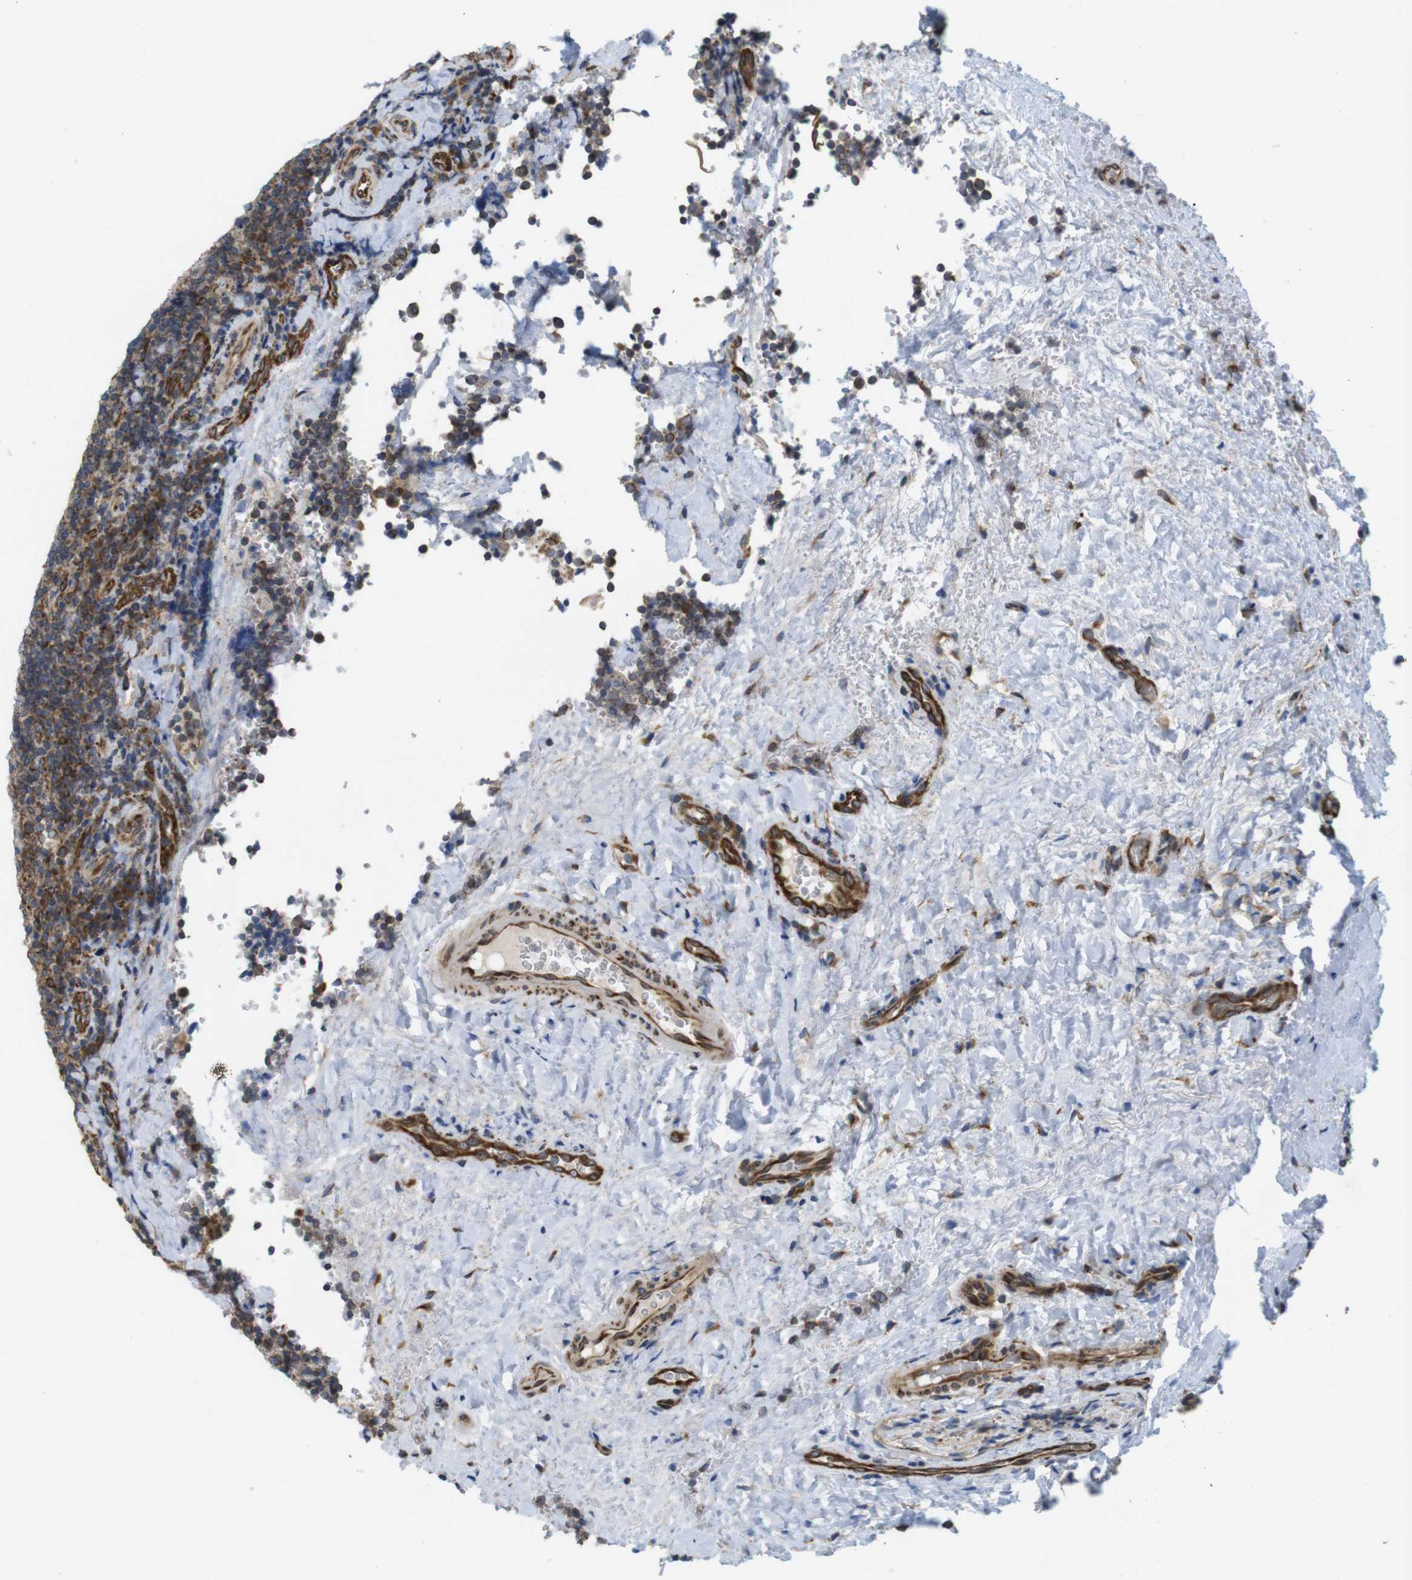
{"staining": {"intensity": "moderate", "quantity": ">75%", "location": "cytoplasmic/membranous"}, "tissue": "tonsil", "cell_type": "Non-germinal center cells", "image_type": "normal", "snomed": [{"axis": "morphology", "description": "Normal tissue, NOS"}, {"axis": "topography", "description": "Tonsil"}], "caption": "Protein expression by IHC exhibits moderate cytoplasmic/membranous positivity in approximately >75% of non-germinal center cells in benign tonsil. (IHC, brightfield microscopy, high magnification).", "gene": "PCNX2", "patient": {"sex": "male", "age": 17}}